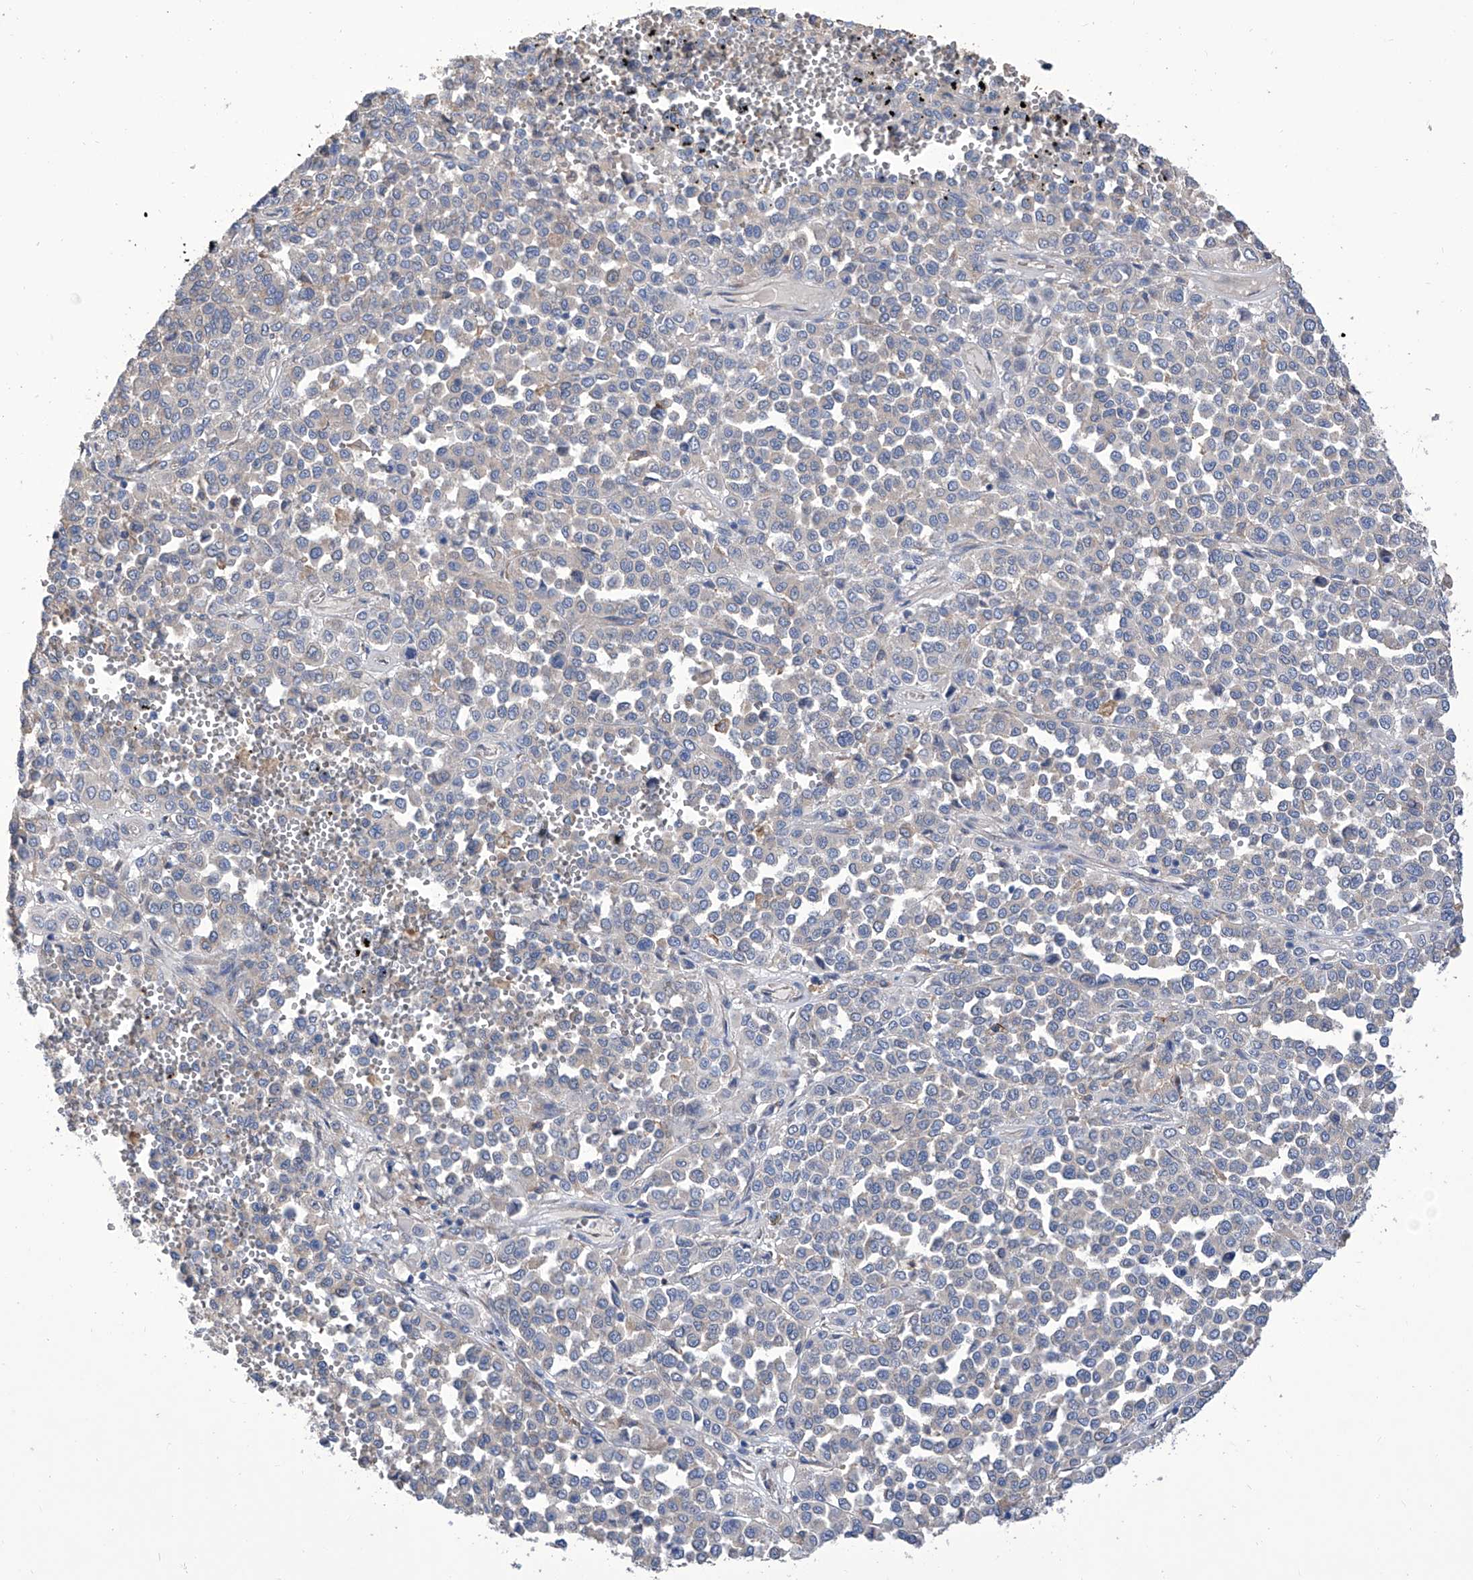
{"staining": {"intensity": "negative", "quantity": "none", "location": "none"}, "tissue": "melanoma", "cell_type": "Tumor cells", "image_type": "cancer", "snomed": [{"axis": "morphology", "description": "Malignant melanoma, Metastatic site"}, {"axis": "topography", "description": "Pancreas"}], "caption": "IHC photomicrograph of human malignant melanoma (metastatic site) stained for a protein (brown), which demonstrates no staining in tumor cells.", "gene": "TJAP1", "patient": {"sex": "female", "age": 30}}